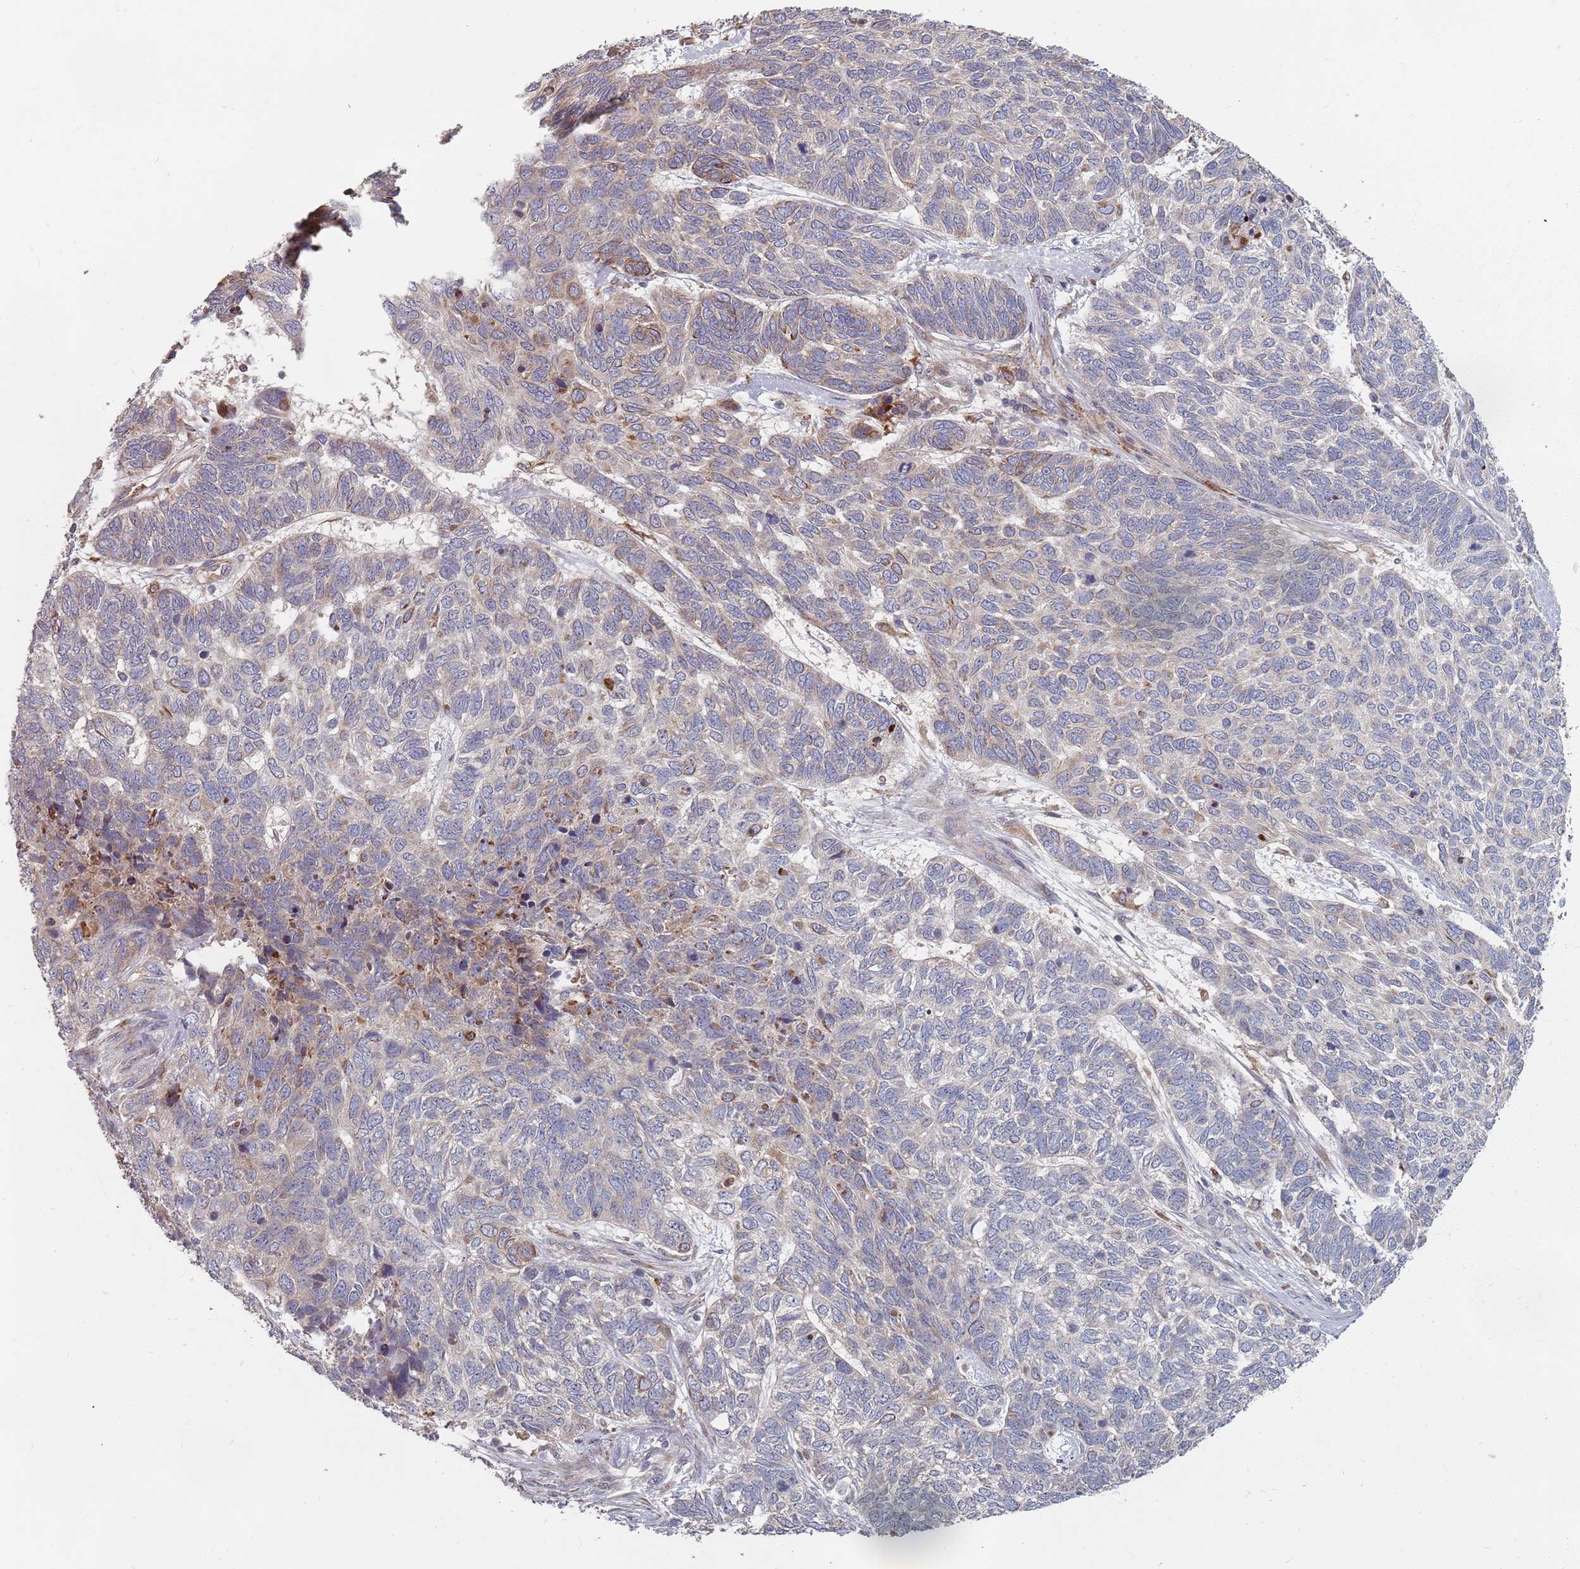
{"staining": {"intensity": "weak", "quantity": "<25%", "location": "cytoplasmic/membranous"}, "tissue": "skin cancer", "cell_type": "Tumor cells", "image_type": "cancer", "snomed": [{"axis": "morphology", "description": "Basal cell carcinoma"}, {"axis": "topography", "description": "Skin"}], "caption": "Immunohistochemistry of human skin cancer (basal cell carcinoma) reveals no expression in tumor cells.", "gene": "ADAL", "patient": {"sex": "female", "age": 65}}